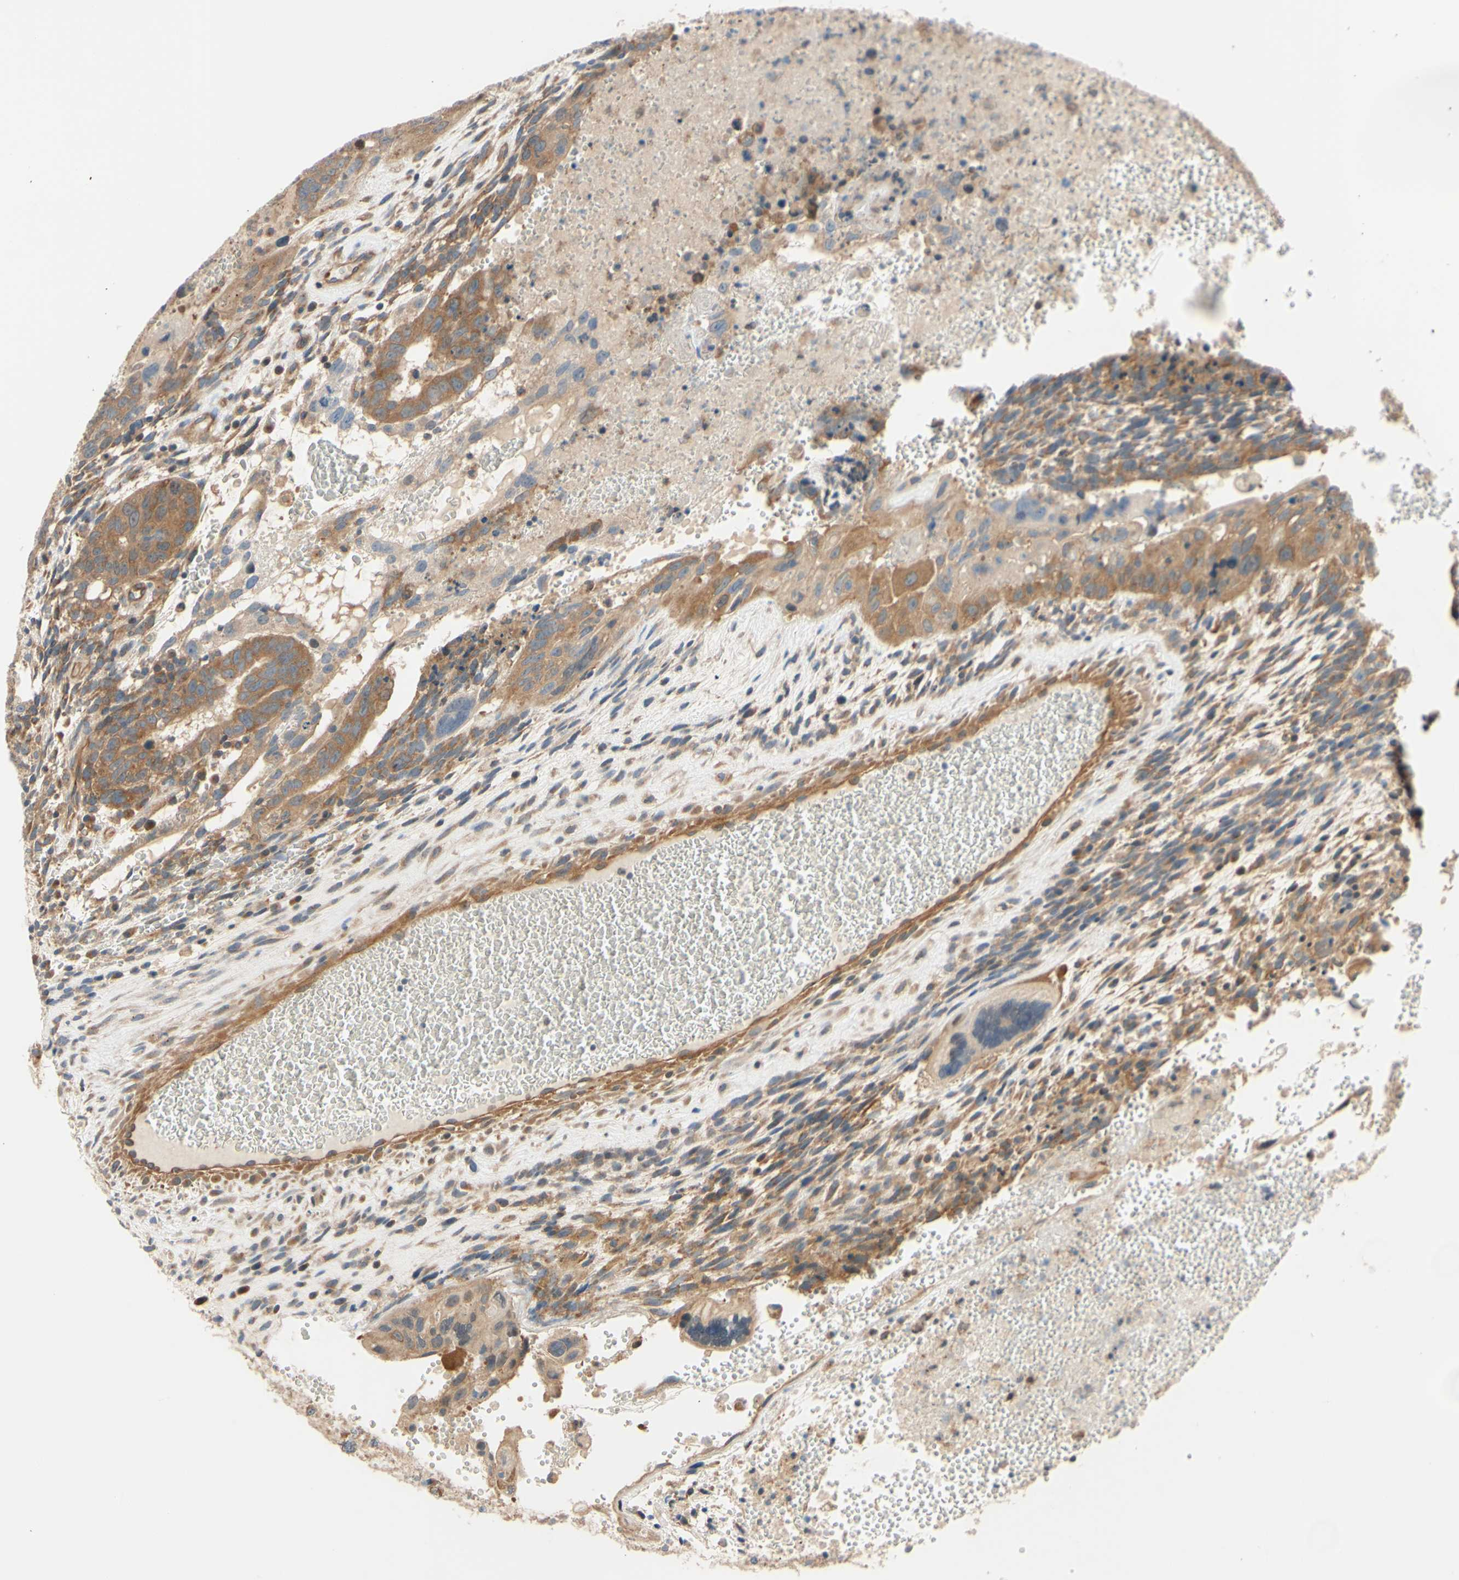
{"staining": {"intensity": "moderate", "quantity": ">75%", "location": "cytoplasmic/membranous"}, "tissue": "testis cancer", "cell_type": "Tumor cells", "image_type": "cancer", "snomed": [{"axis": "morphology", "description": "Seminoma, NOS"}, {"axis": "morphology", "description": "Carcinoma, Embryonal, NOS"}, {"axis": "topography", "description": "Testis"}], "caption": "A medium amount of moderate cytoplasmic/membranous positivity is identified in approximately >75% of tumor cells in testis cancer (seminoma) tissue.", "gene": "DYNLRB1", "patient": {"sex": "male", "age": 52}}